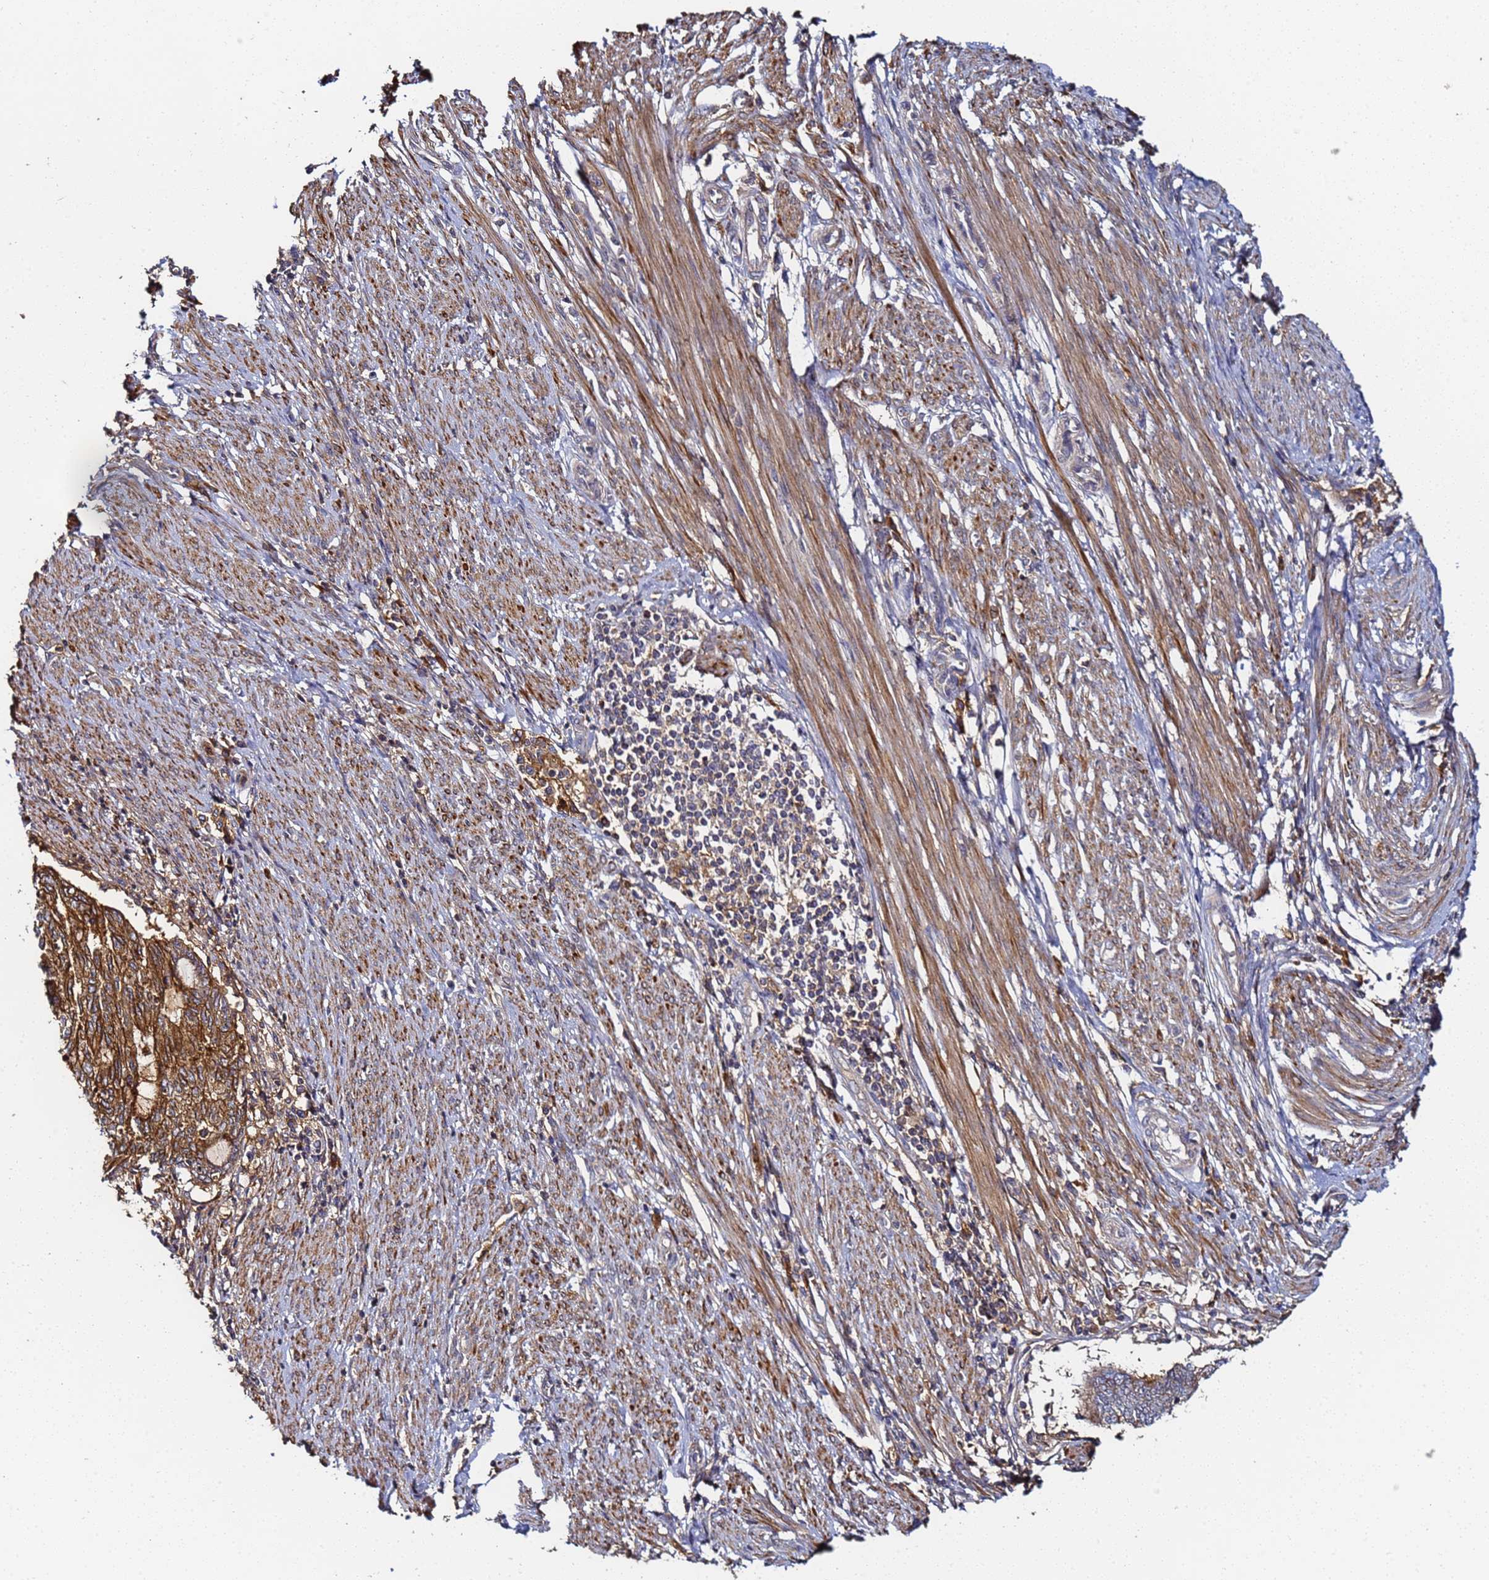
{"staining": {"intensity": "moderate", "quantity": ">75%", "location": "cytoplasmic/membranous"}, "tissue": "endometrial cancer", "cell_type": "Tumor cells", "image_type": "cancer", "snomed": [{"axis": "morphology", "description": "Adenocarcinoma, NOS"}, {"axis": "topography", "description": "Uterus"}, {"axis": "topography", "description": "Endometrium"}], "caption": "Endometrial cancer (adenocarcinoma) tissue displays moderate cytoplasmic/membranous staining in about >75% of tumor cells", "gene": "LRRC69", "patient": {"sex": "female", "age": 70}}